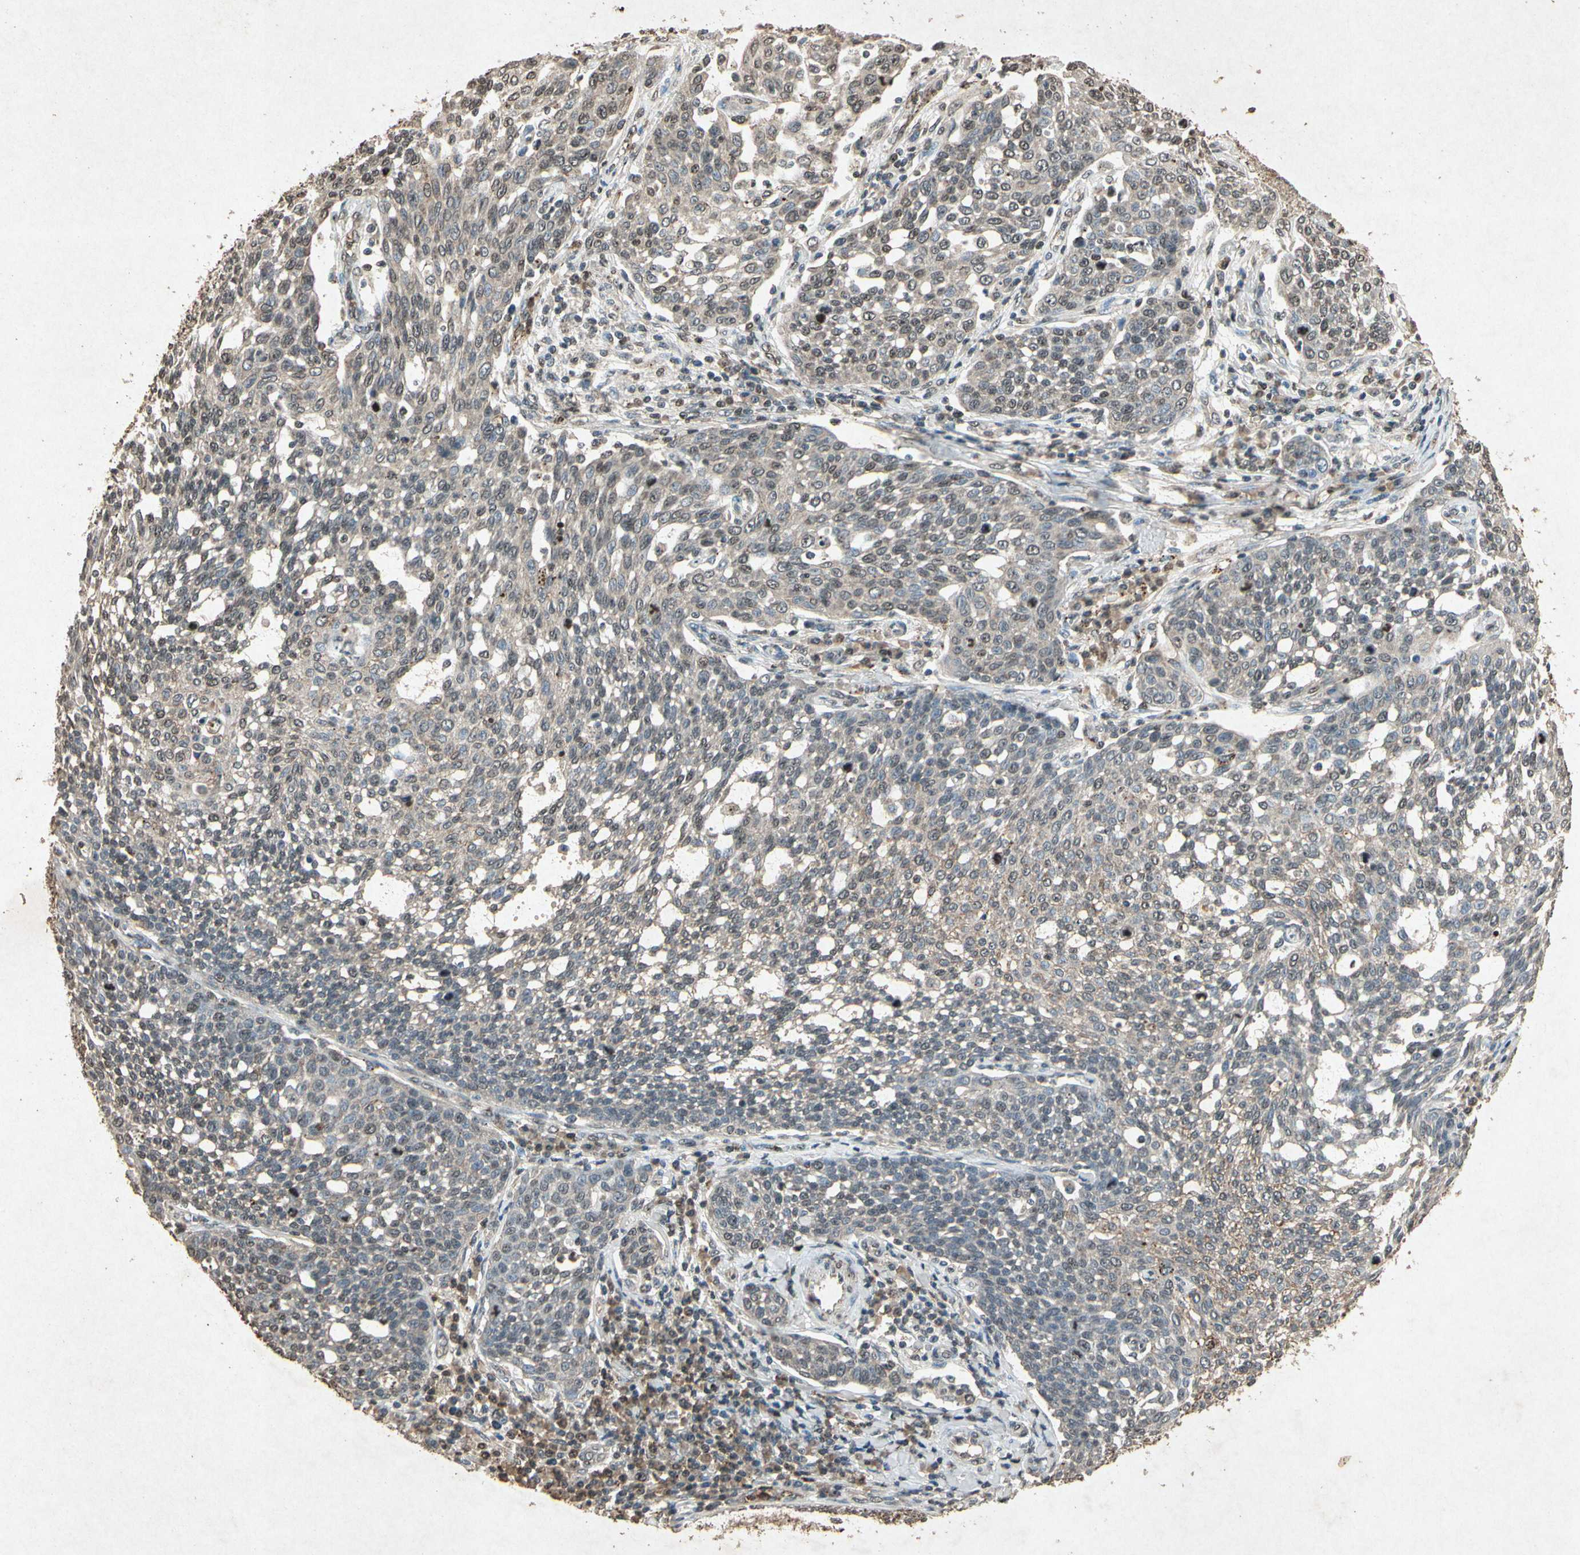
{"staining": {"intensity": "weak", "quantity": "25%-75%", "location": "cytoplasmic/membranous"}, "tissue": "cervical cancer", "cell_type": "Tumor cells", "image_type": "cancer", "snomed": [{"axis": "morphology", "description": "Squamous cell carcinoma, NOS"}, {"axis": "topography", "description": "Cervix"}], "caption": "Immunohistochemistry (IHC) of human cervical cancer displays low levels of weak cytoplasmic/membranous positivity in about 25%-75% of tumor cells.", "gene": "MSRB1", "patient": {"sex": "female", "age": 34}}